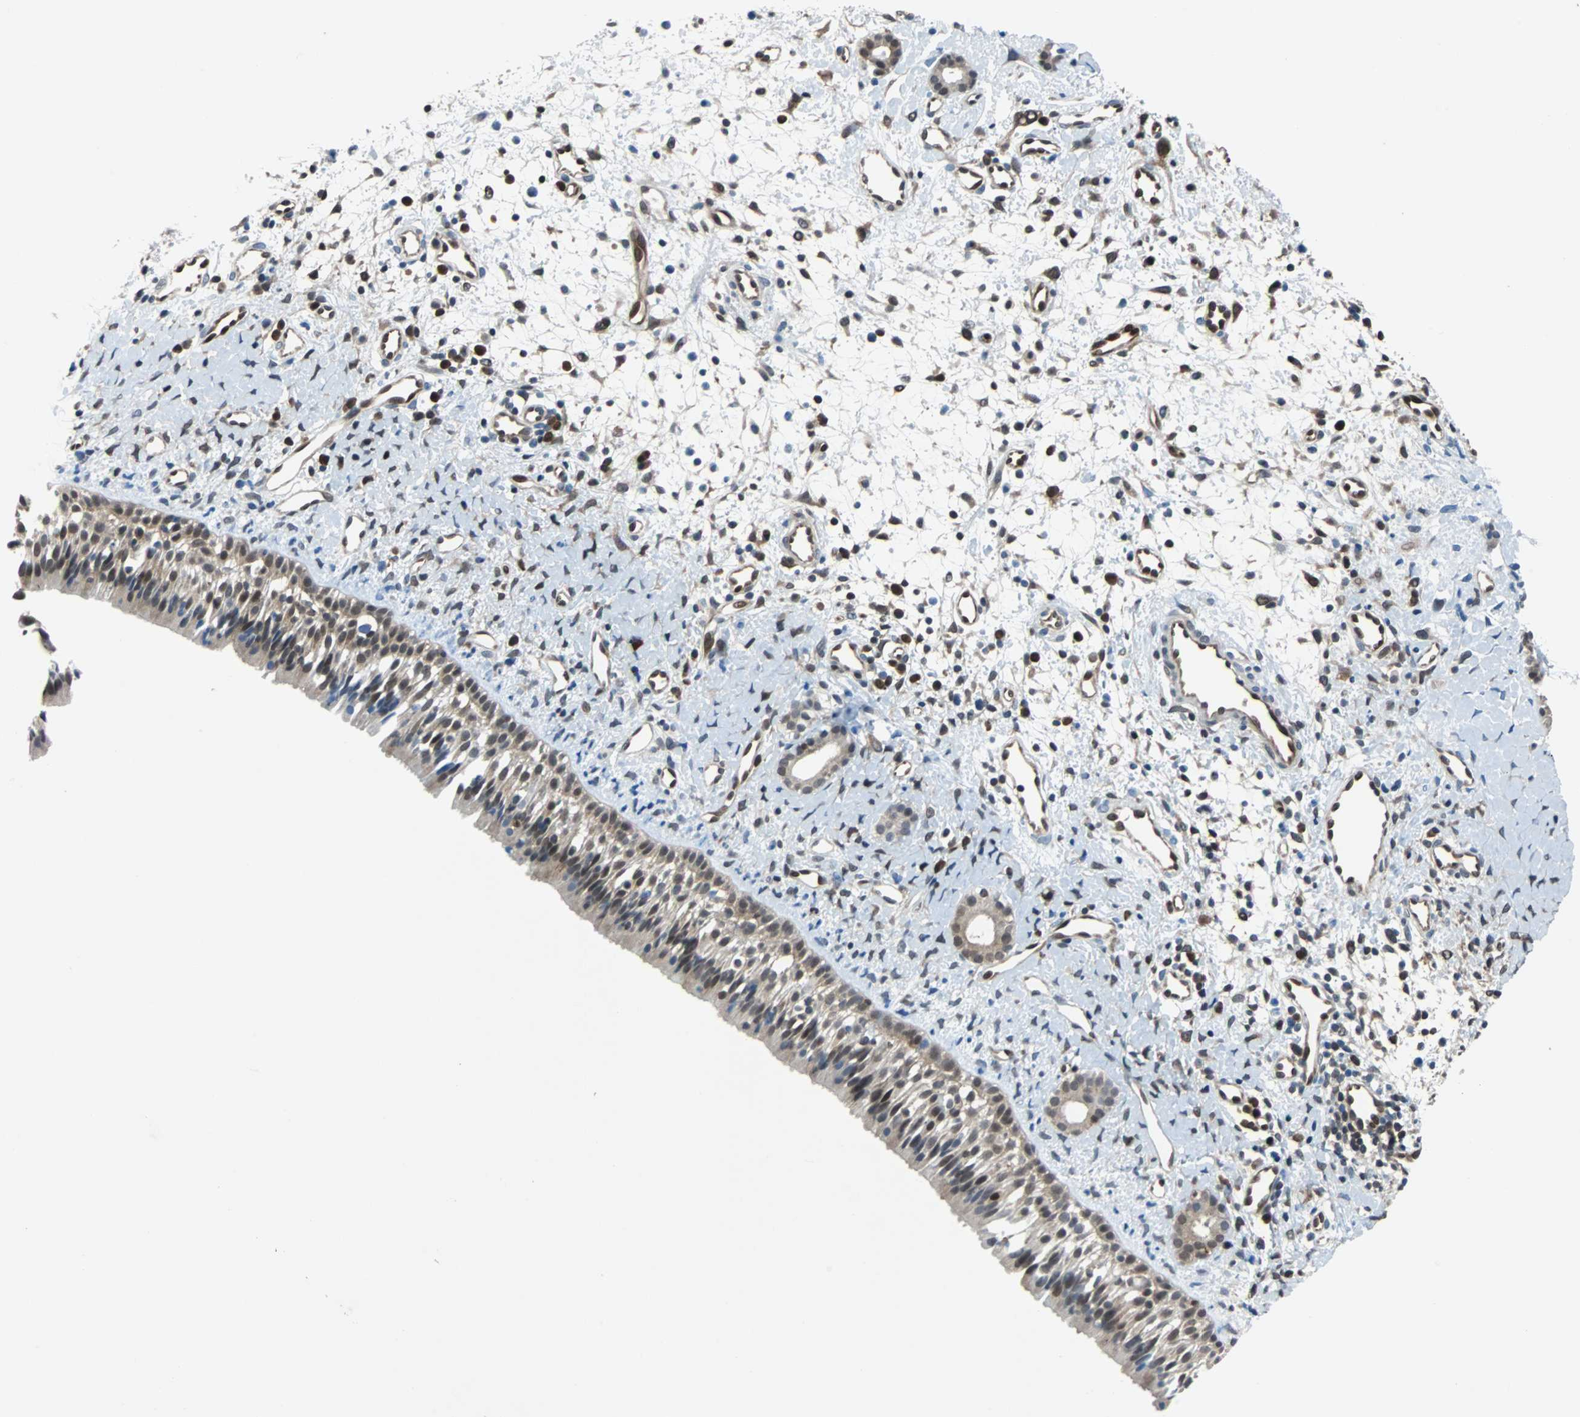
{"staining": {"intensity": "moderate", "quantity": "25%-75%", "location": "nuclear"}, "tissue": "nasopharynx", "cell_type": "Respiratory epithelial cells", "image_type": "normal", "snomed": [{"axis": "morphology", "description": "Normal tissue, NOS"}, {"axis": "topography", "description": "Nasopharynx"}], "caption": "About 25%-75% of respiratory epithelial cells in normal human nasopharynx reveal moderate nuclear protein positivity as visualized by brown immunohistochemical staining.", "gene": "MAP2K6", "patient": {"sex": "male", "age": 22}}